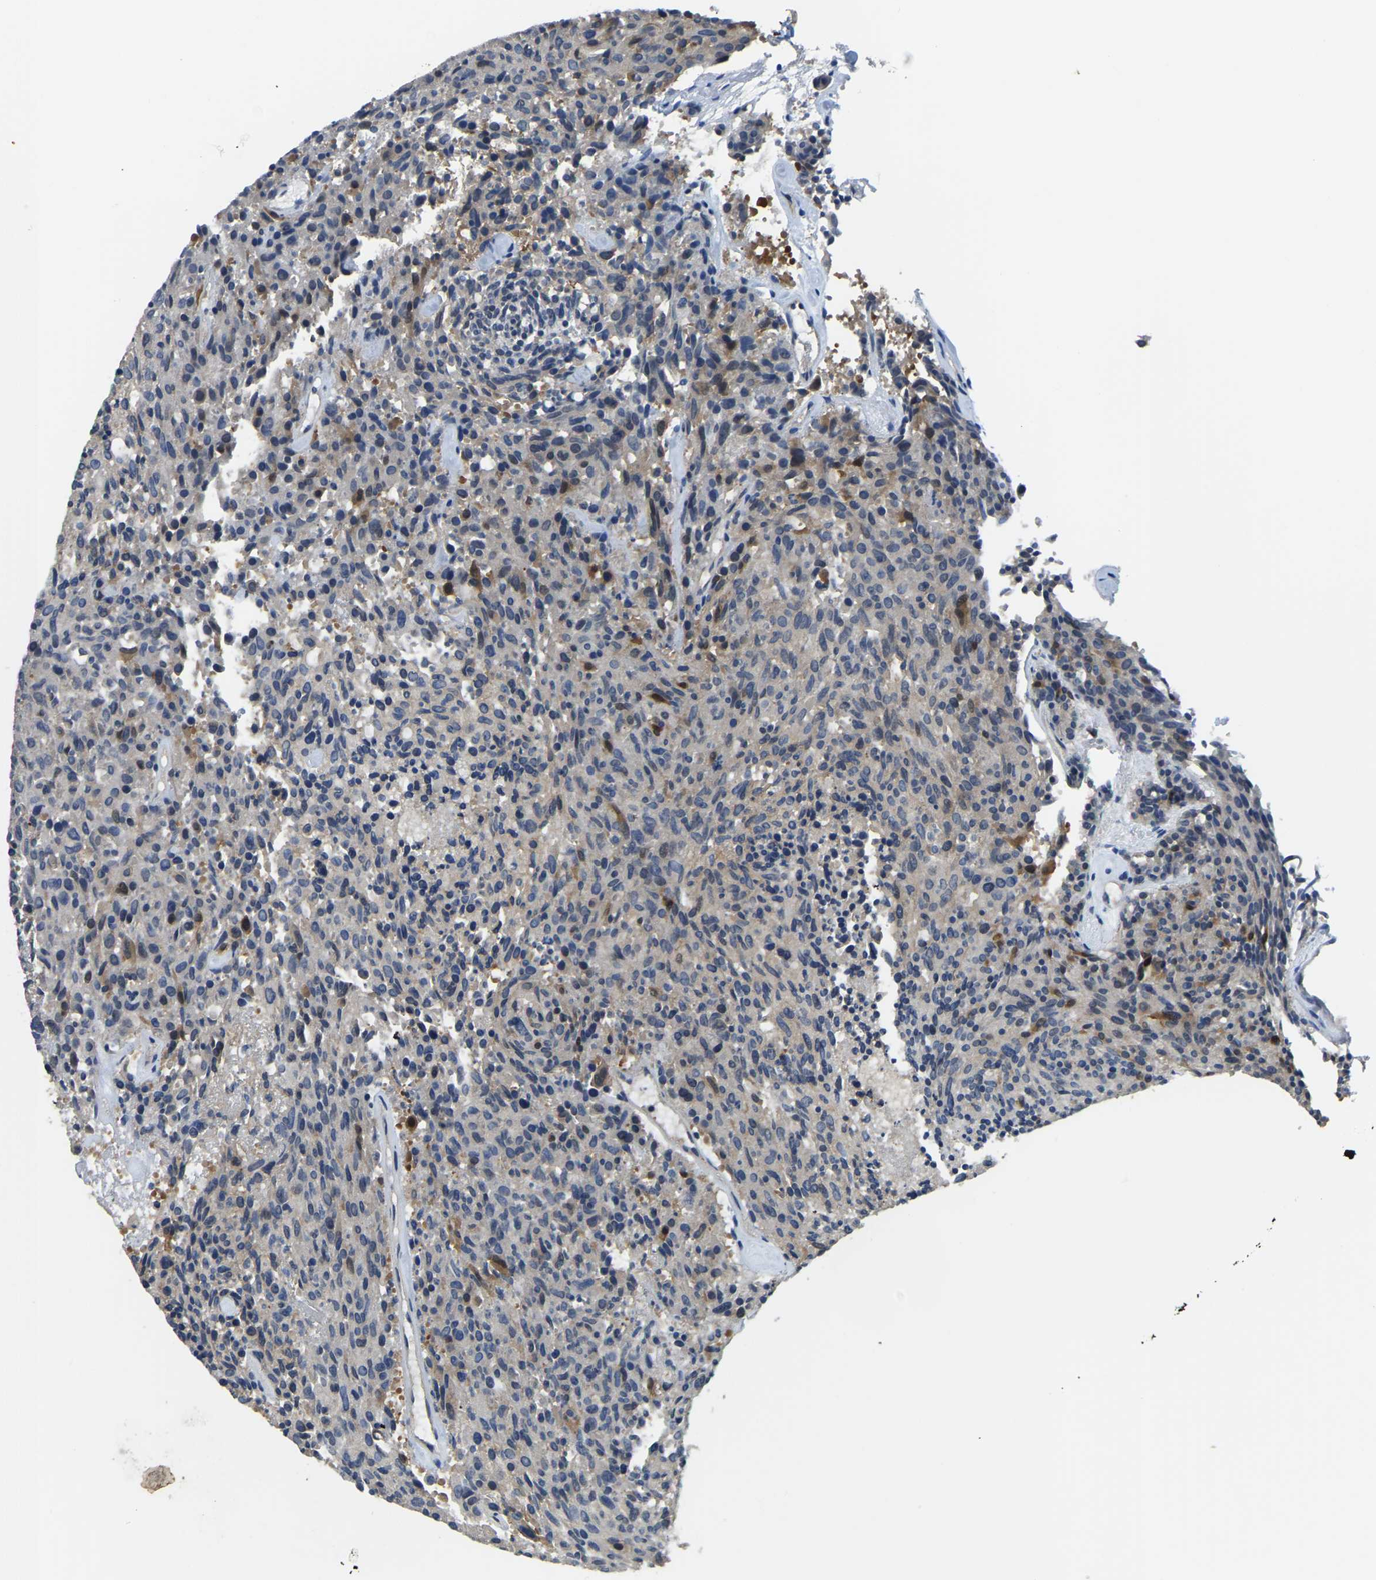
{"staining": {"intensity": "moderate", "quantity": "<25%", "location": "cytoplasmic/membranous"}, "tissue": "carcinoid", "cell_type": "Tumor cells", "image_type": "cancer", "snomed": [{"axis": "morphology", "description": "Carcinoid, malignant, NOS"}, {"axis": "topography", "description": "Pancreas"}], "caption": "IHC (DAB (3,3'-diaminobenzidine)) staining of carcinoid exhibits moderate cytoplasmic/membranous protein positivity in about <25% of tumor cells.", "gene": "AHNAK", "patient": {"sex": "female", "age": 54}}